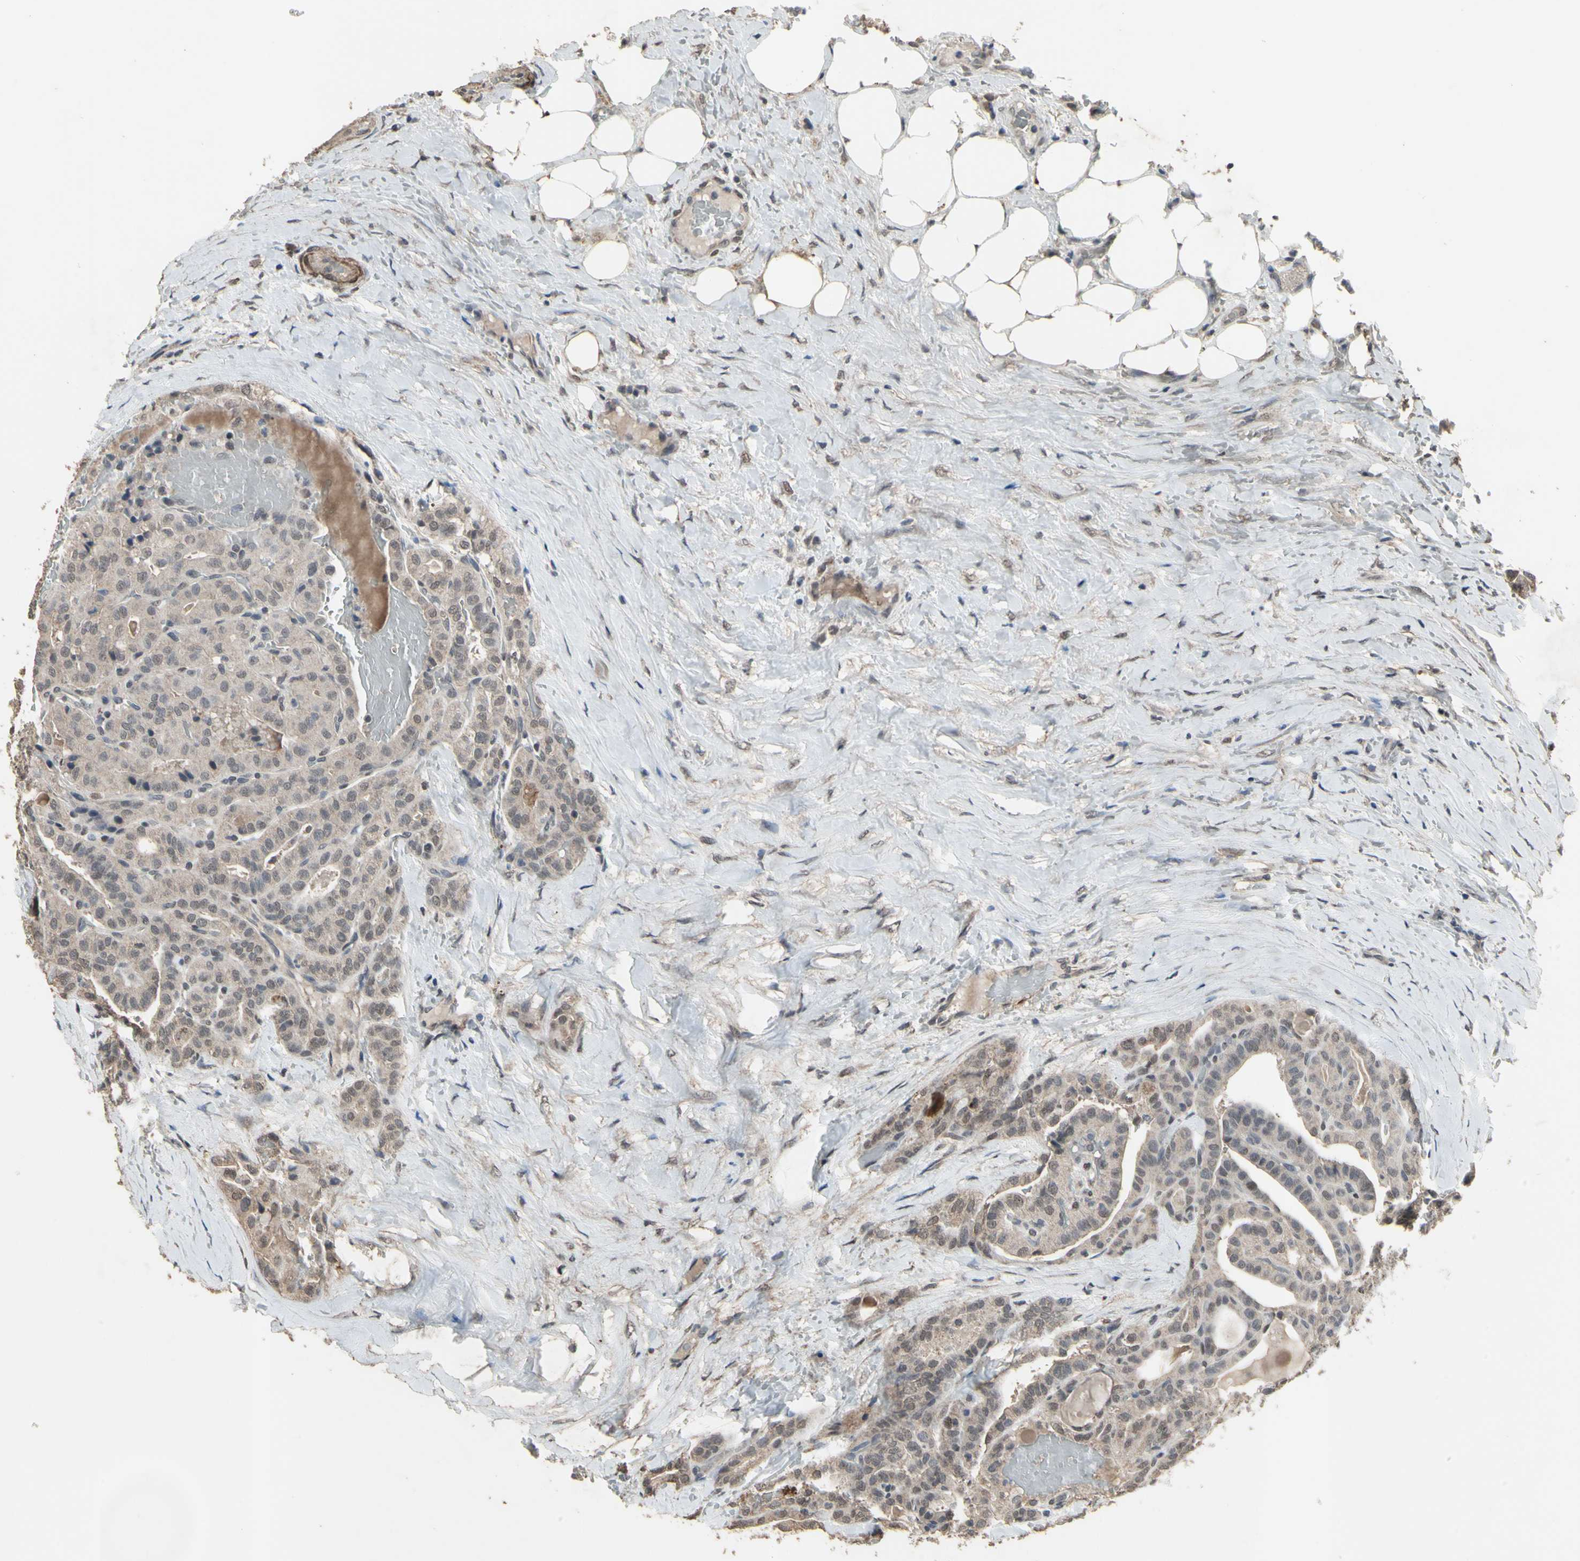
{"staining": {"intensity": "weak", "quantity": ">75%", "location": "cytoplasmic/membranous,nuclear"}, "tissue": "thyroid cancer", "cell_type": "Tumor cells", "image_type": "cancer", "snomed": [{"axis": "morphology", "description": "Papillary adenocarcinoma, NOS"}, {"axis": "topography", "description": "Thyroid gland"}], "caption": "A photomicrograph of thyroid cancer (papillary adenocarcinoma) stained for a protein exhibits weak cytoplasmic/membranous and nuclear brown staining in tumor cells. The staining is performed using DAB brown chromogen to label protein expression. The nuclei are counter-stained blue using hematoxylin.", "gene": "ZNF174", "patient": {"sex": "male", "age": 77}}